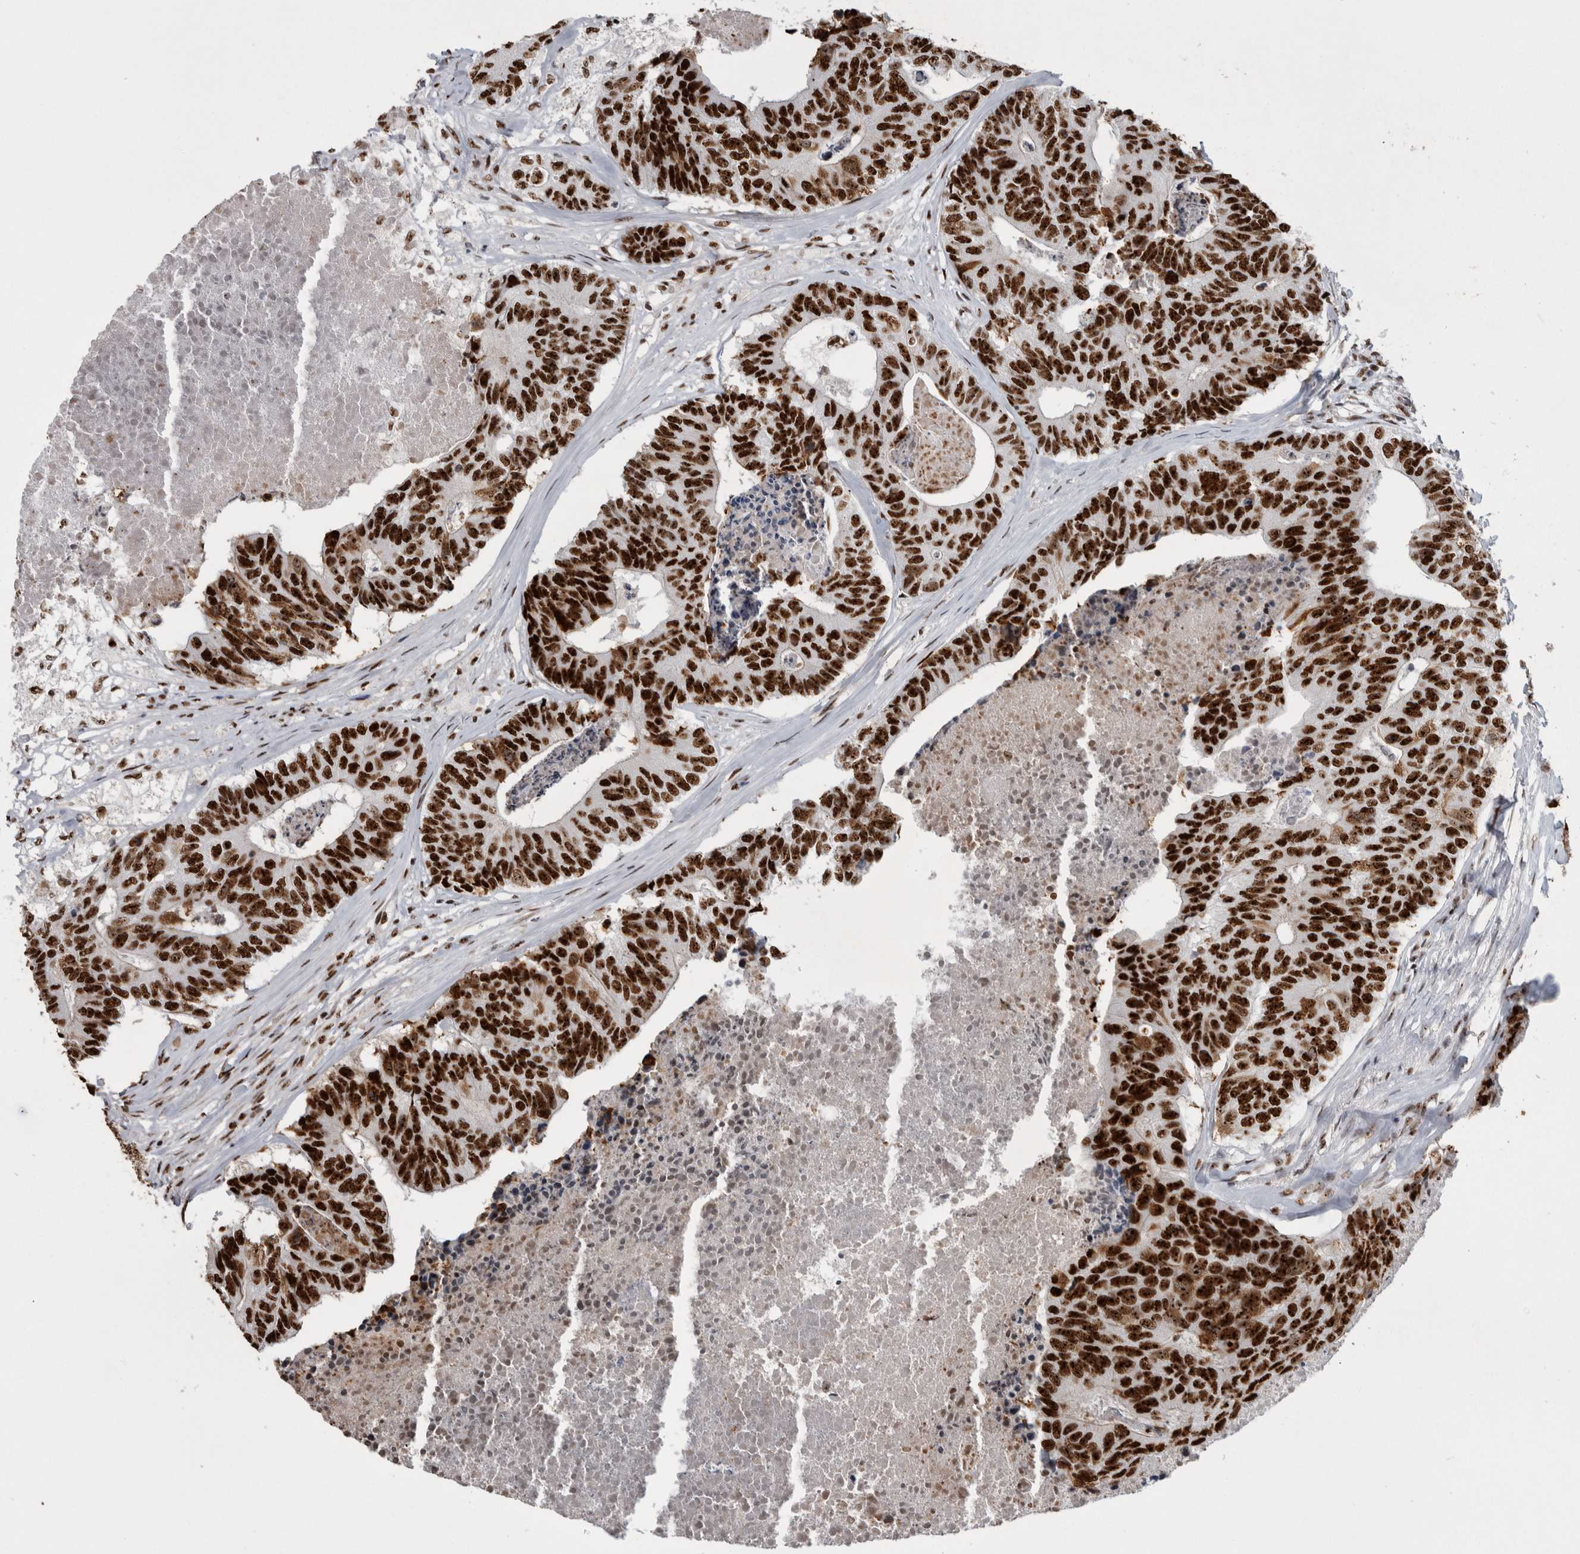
{"staining": {"intensity": "strong", "quantity": ">75%", "location": "nuclear"}, "tissue": "colorectal cancer", "cell_type": "Tumor cells", "image_type": "cancer", "snomed": [{"axis": "morphology", "description": "Adenocarcinoma, NOS"}, {"axis": "topography", "description": "Colon"}], "caption": "An immunohistochemistry (IHC) micrograph of tumor tissue is shown. Protein staining in brown labels strong nuclear positivity in colorectal cancer (adenocarcinoma) within tumor cells. The staining was performed using DAB (3,3'-diaminobenzidine) to visualize the protein expression in brown, while the nuclei were stained in blue with hematoxylin (Magnification: 20x).", "gene": "NCL", "patient": {"sex": "female", "age": 67}}